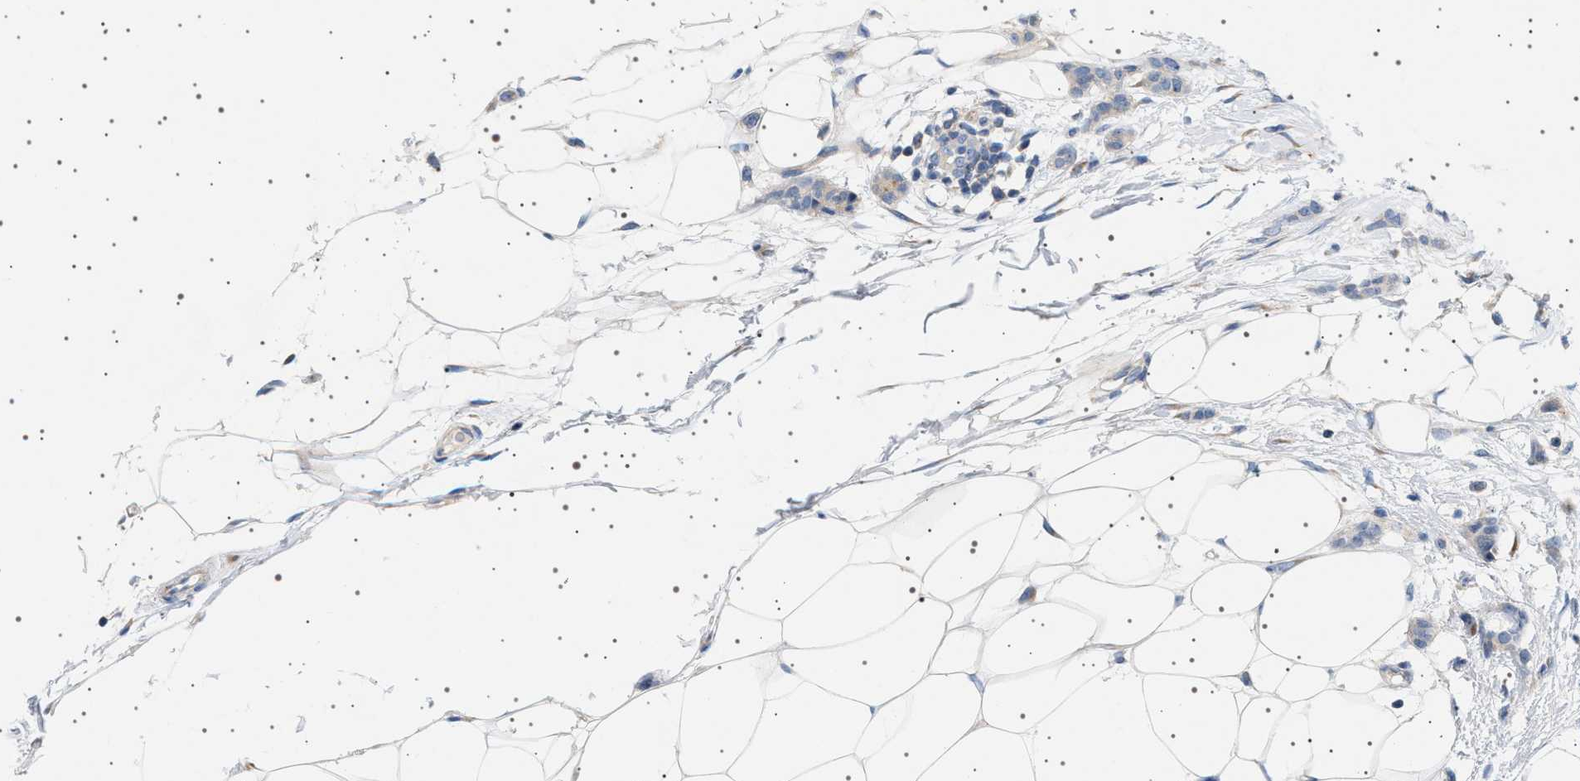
{"staining": {"intensity": "weak", "quantity": "25%-75%", "location": "cytoplasmic/membranous"}, "tissue": "breast cancer", "cell_type": "Tumor cells", "image_type": "cancer", "snomed": [{"axis": "morphology", "description": "Lobular carcinoma"}, {"axis": "topography", "description": "Skin"}, {"axis": "topography", "description": "Breast"}], "caption": "Immunohistochemical staining of breast cancer exhibits low levels of weak cytoplasmic/membranous positivity in approximately 25%-75% of tumor cells.", "gene": "ADCY10", "patient": {"sex": "female", "age": 46}}